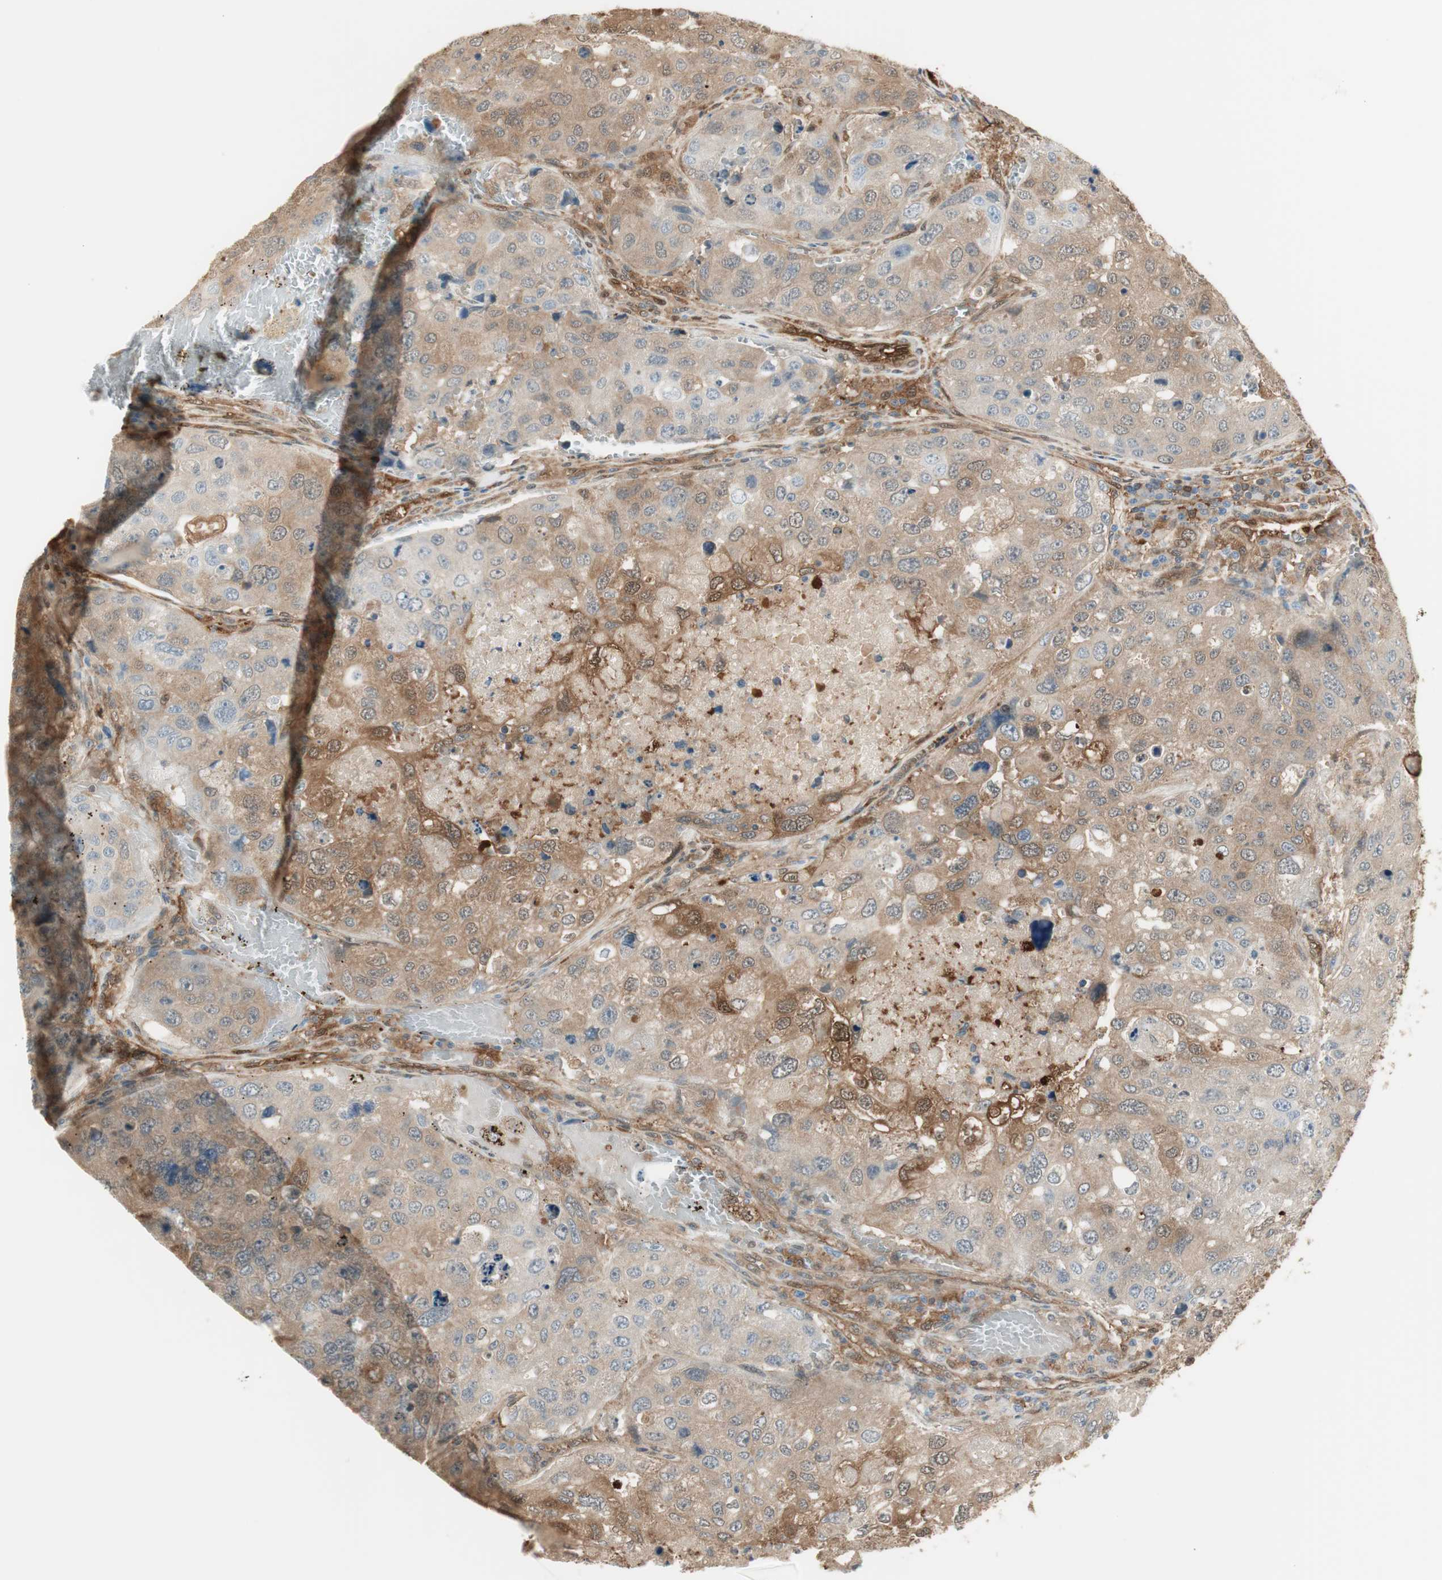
{"staining": {"intensity": "moderate", "quantity": ">75%", "location": "cytoplasmic/membranous"}, "tissue": "urothelial cancer", "cell_type": "Tumor cells", "image_type": "cancer", "snomed": [{"axis": "morphology", "description": "Urothelial carcinoma, High grade"}, {"axis": "topography", "description": "Lymph node"}, {"axis": "topography", "description": "Urinary bladder"}], "caption": "Immunohistochemistry (IHC) histopathology image of high-grade urothelial carcinoma stained for a protein (brown), which exhibits medium levels of moderate cytoplasmic/membranous staining in approximately >75% of tumor cells.", "gene": "SERPINB6", "patient": {"sex": "male", "age": 51}}